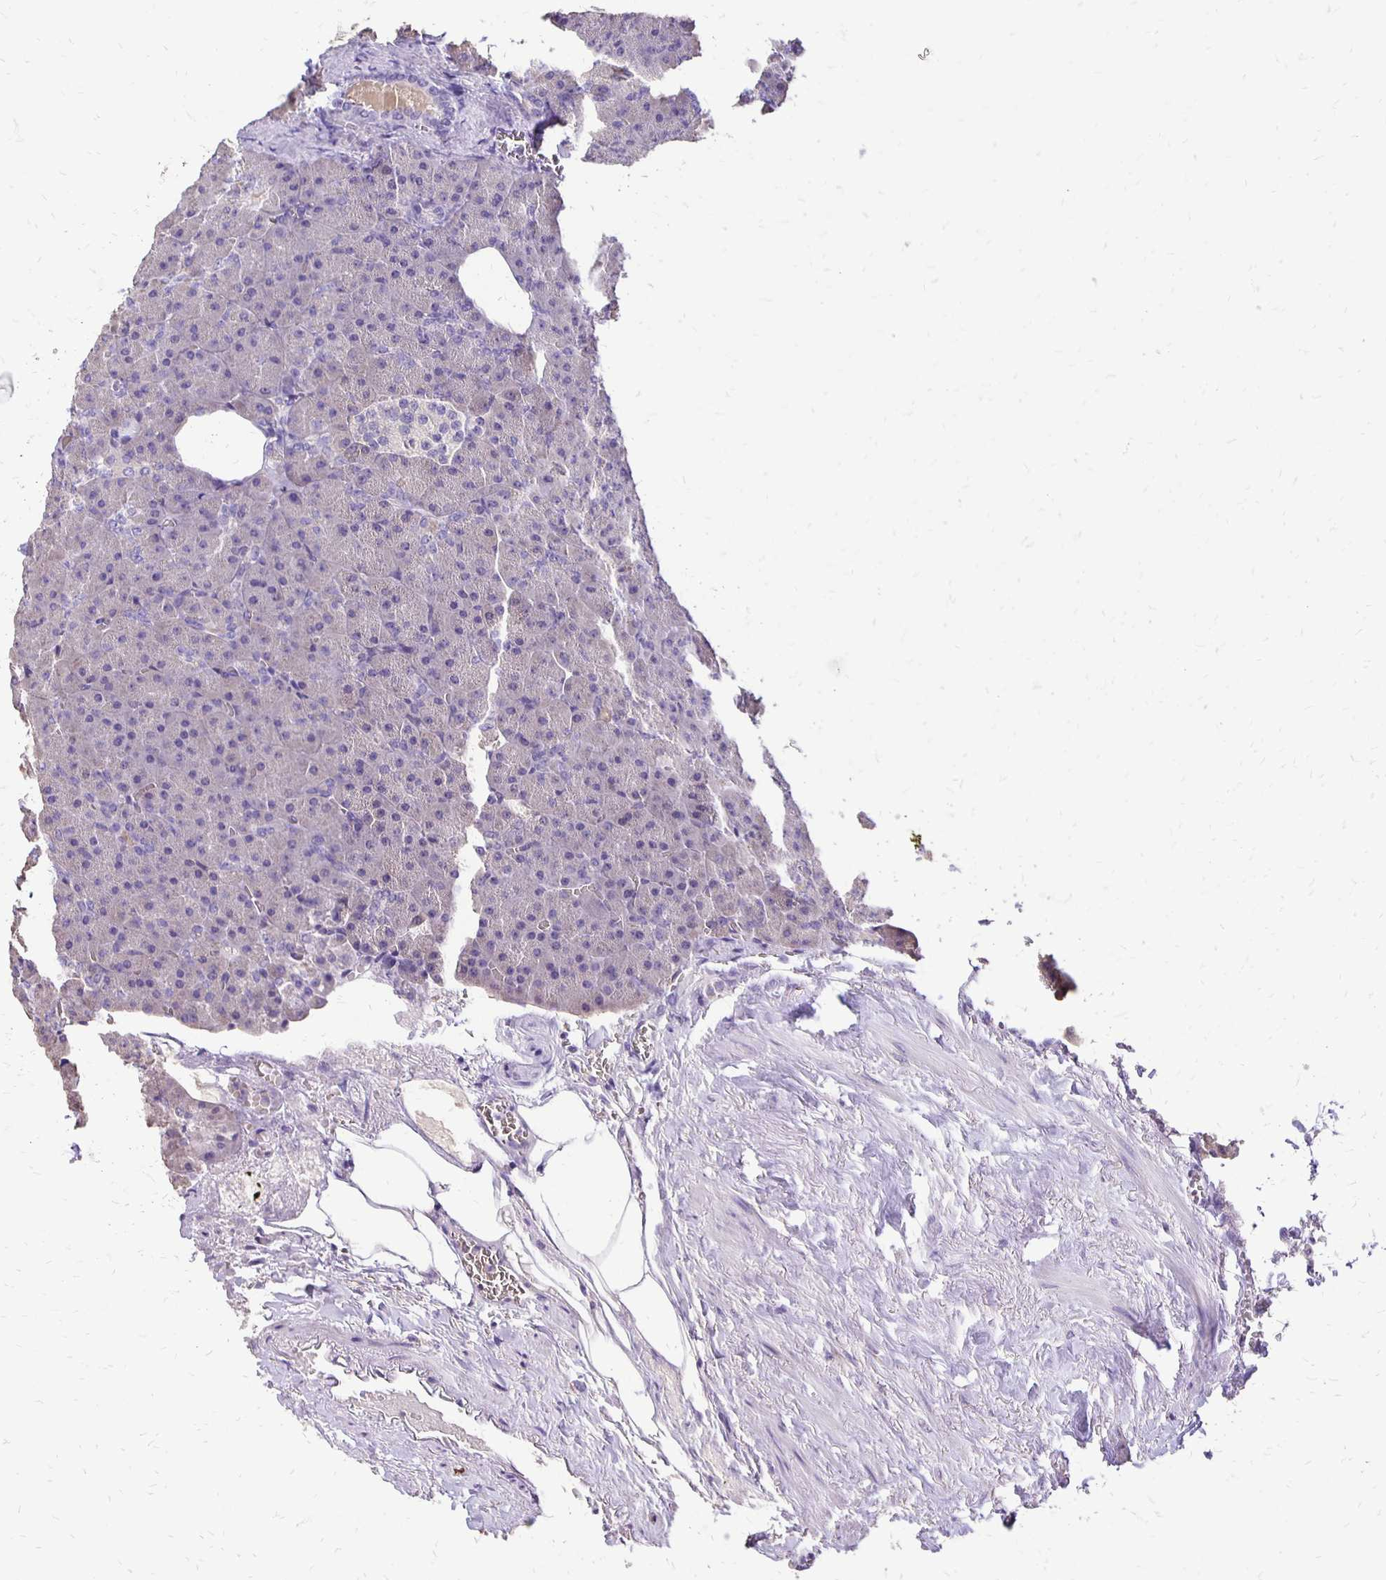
{"staining": {"intensity": "weak", "quantity": "25%-75%", "location": "cytoplasmic/membranous"}, "tissue": "pancreas", "cell_type": "Exocrine glandular cells", "image_type": "normal", "snomed": [{"axis": "morphology", "description": "Normal tissue, NOS"}, {"axis": "topography", "description": "Pancreas"}], "caption": "This micrograph displays benign pancreas stained with IHC to label a protein in brown. The cytoplasmic/membranous of exocrine glandular cells show weak positivity for the protein. Nuclei are counter-stained blue.", "gene": "ANKRD45", "patient": {"sex": "female", "age": 74}}